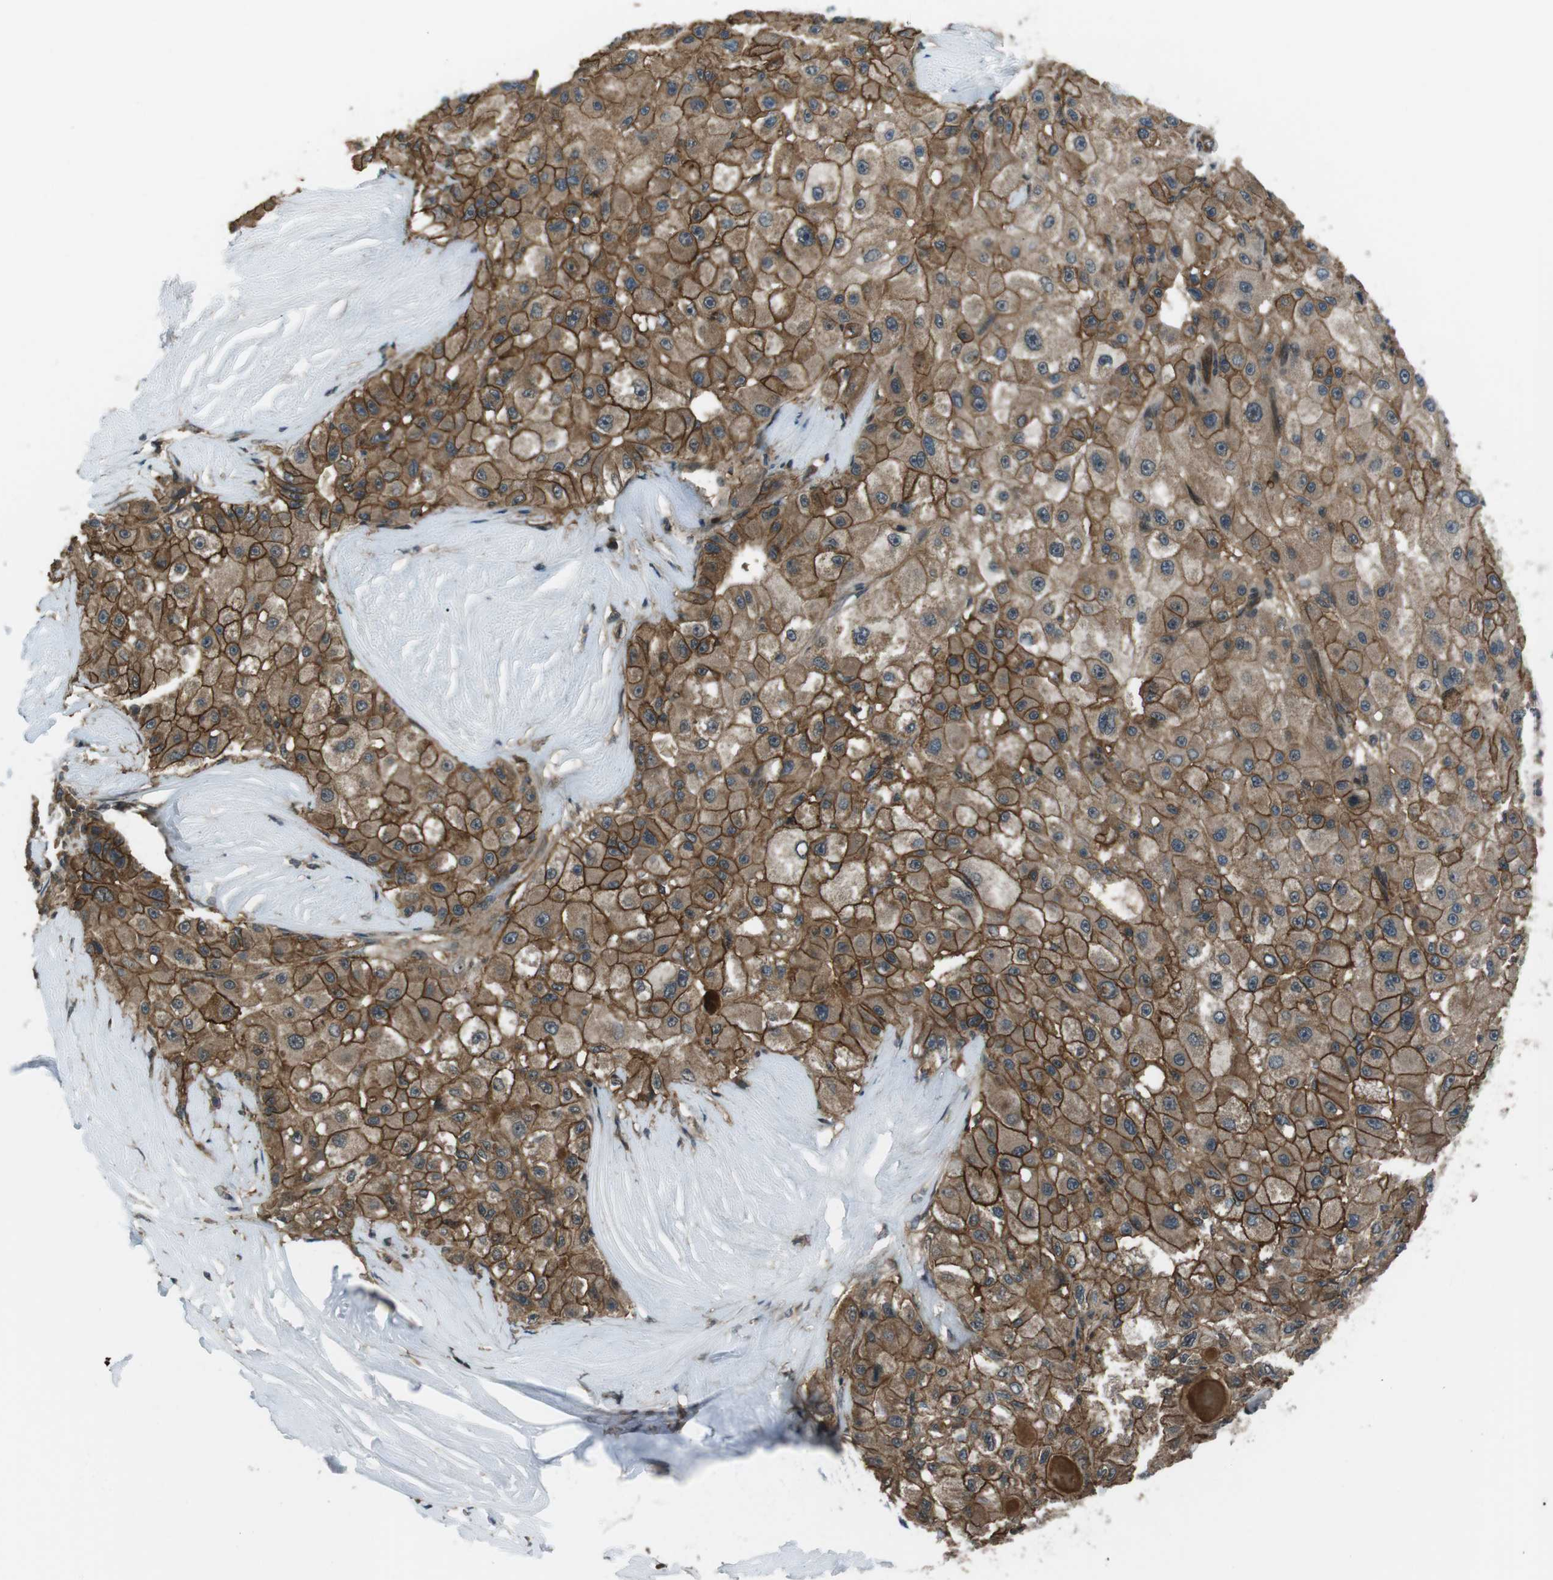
{"staining": {"intensity": "moderate", "quantity": ">75%", "location": "cytoplasmic/membranous"}, "tissue": "liver cancer", "cell_type": "Tumor cells", "image_type": "cancer", "snomed": [{"axis": "morphology", "description": "Carcinoma, Hepatocellular, NOS"}, {"axis": "topography", "description": "Liver"}], "caption": "High-power microscopy captured an IHC image of liver cancer (hepatocellular carcinoma), revealing moderate cytoplasmic/membranous positivity in approximately >75% of tumor cells.", "gene": "TIAM2", "patient": {"sex": "male", "age": 80}}